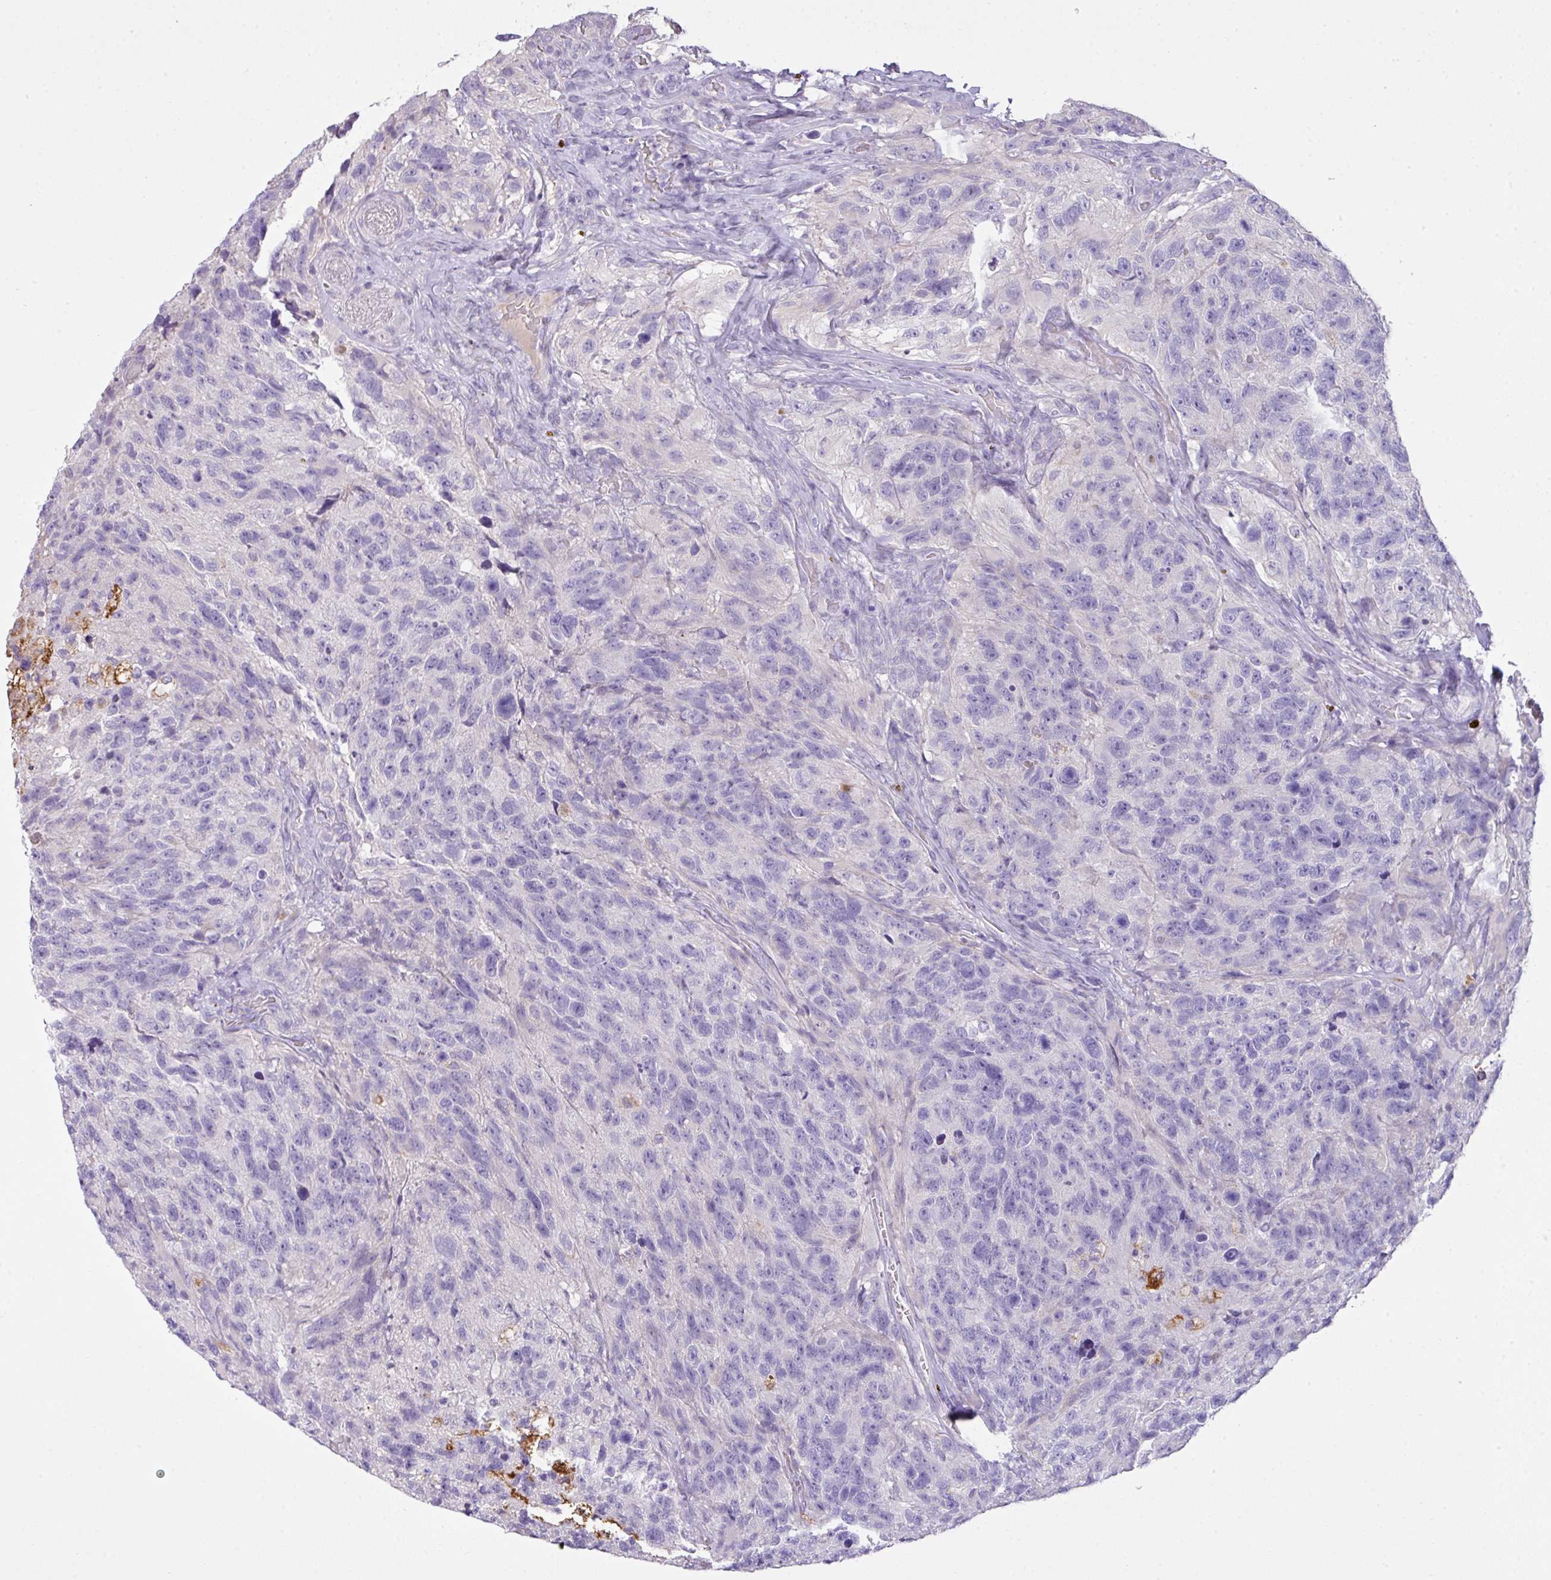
{"staining": {"intensity": "negative", "quantity": "none", "location": "none"}, "tissue": "glioma", "cell_type": "Tumor cells", "image_type": "cancer", "snomed": [{"axis": "morphology", "description": "Glioma, malignant, High grade"}, {"axis": "topography", "description": "Brain"}], "caption": "Photomicrograph shows no protein staining in tumor cells of malignant high-grade glioma tissue.", "gene": "OR6C6", "patient": {"sex": "male", "age": 69}}